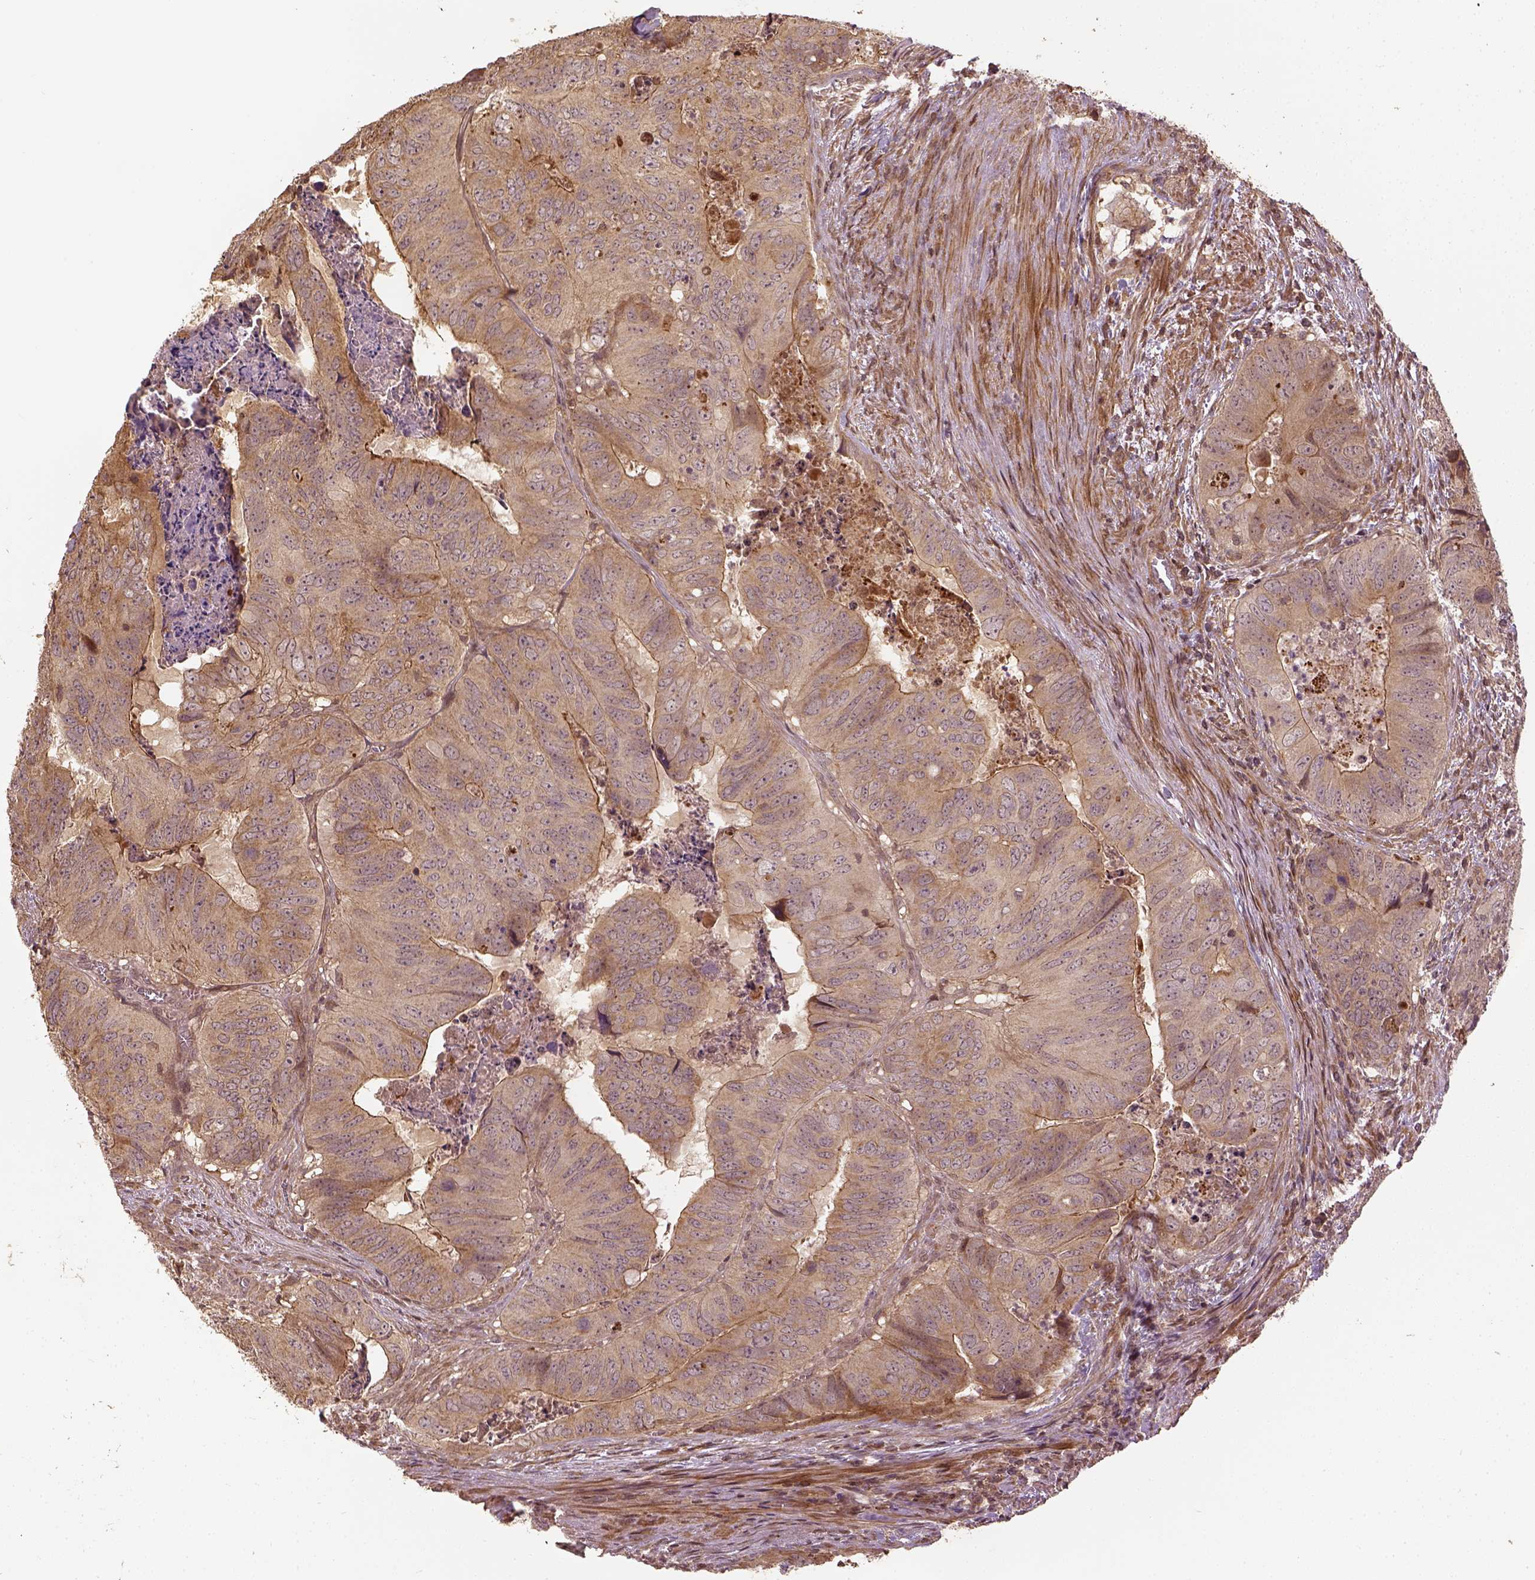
{"staining": {"intensity": "moderate", "quantity": ">75%", "location": "cytoplasmic/membranous"}, "tissue": "colorectal cancer", "cell_type": "Tumor cells", "image_type": "cancer", "snomed": [{"axis": "morphology", "description": "Adenocarcinoma, NOS"}, {"axis": "topography", "description": "Colon"}], "caption": "Immunohistochemistry (DAB) staining of colorectal cancer exhibits moderate cytoplasmic/membranous protein staining in about >75% of tumor cells. (DAB (3,3'-diaminobenzidine) IHC with brightfield microscopy, high magnification).", "gene": "VEGFA", "patient": {"sex": "male", "age": 79}}